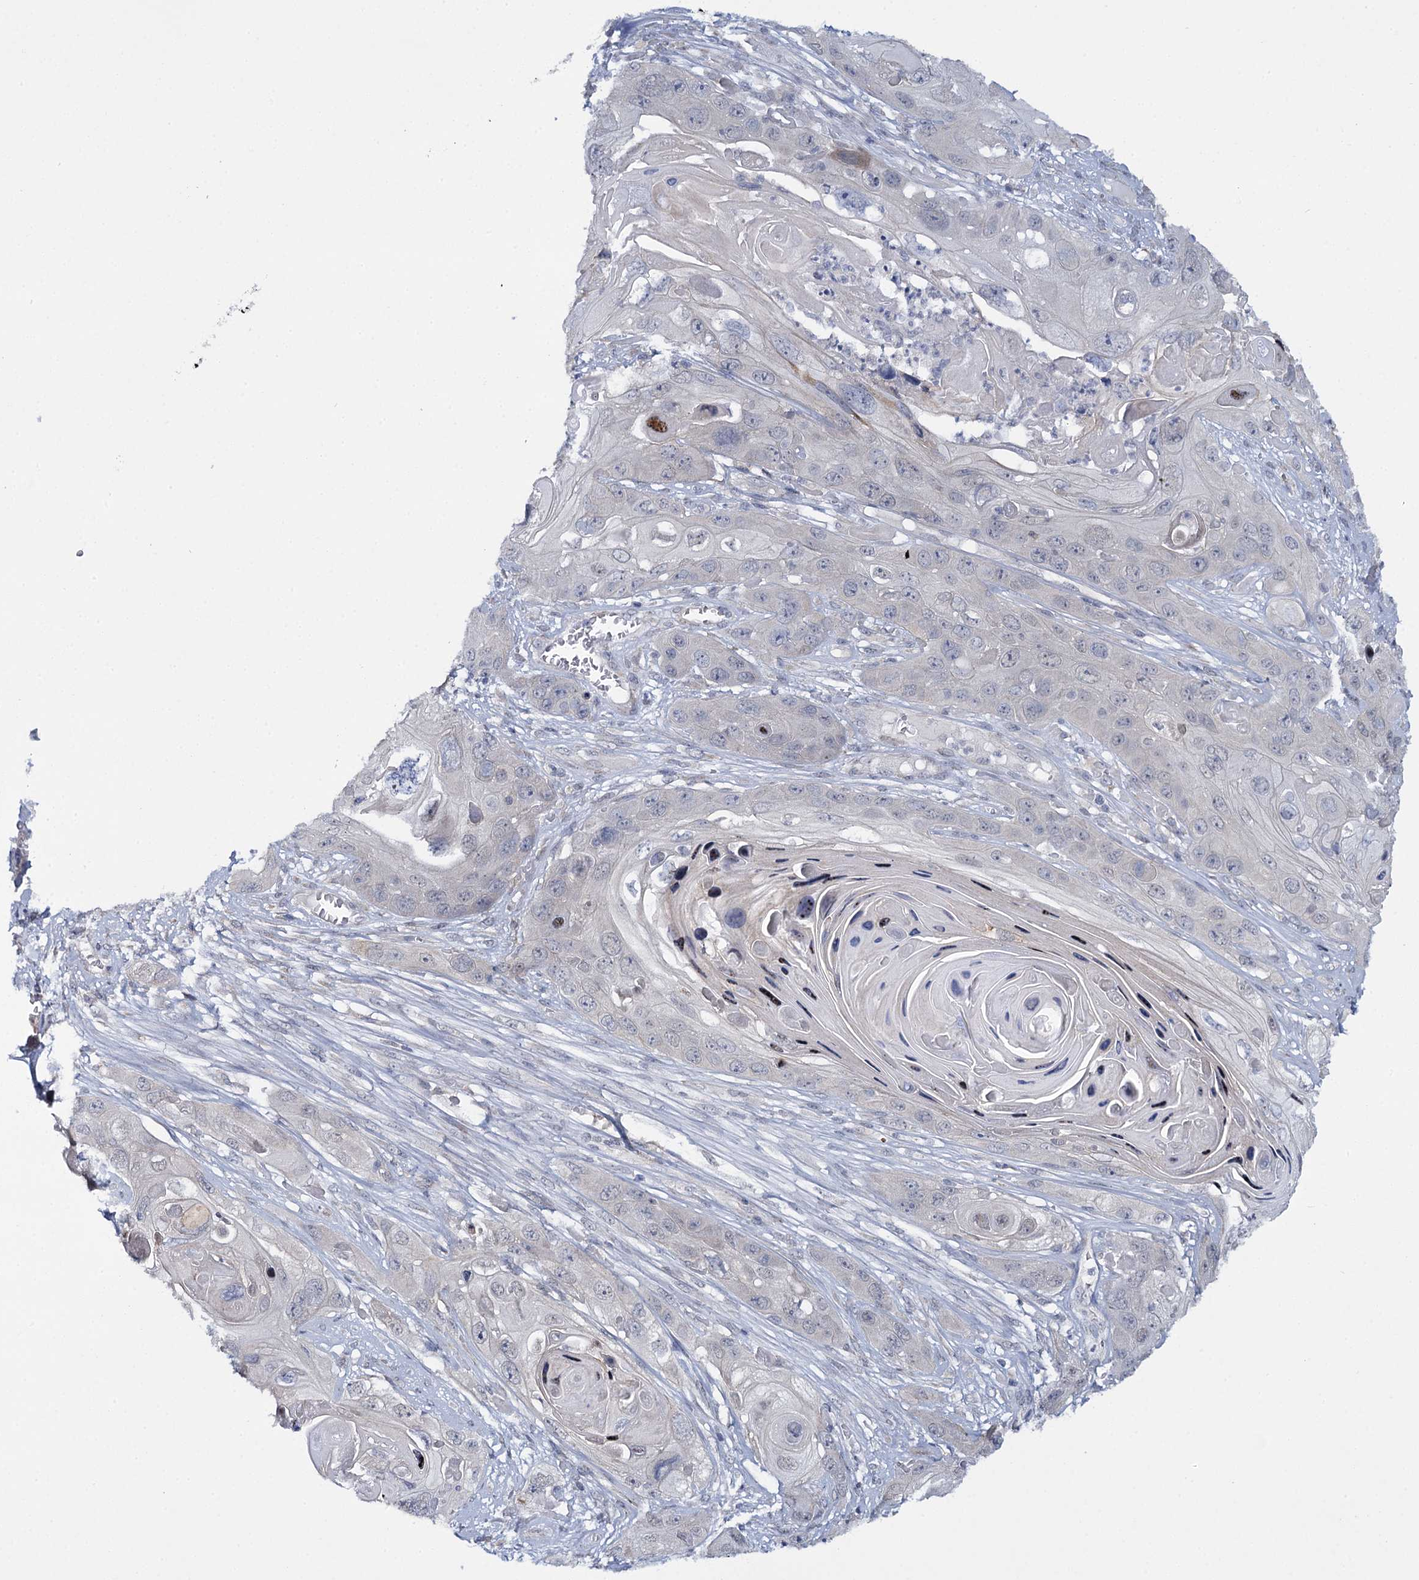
{"staining": {"intensity": "negative", "quantity": "none", "location": "none"}, "tissue": "skin cancer", "cell_type": "Tumor cells", "image_type": "cancer", "snomed": [{"axis": "morphology", "description": "Squamous cell carcinoma, NOS"}, {"axis": "topography", "description": "Skin"}], "caption": "High power microscopy photomicrograph of an immunohistochemistry image of skin squamous cell carcinoma, revealing no significant staining in tumor cells.", "gene": "MBLAC2", "patient": {"sex": "male", "age": 55}}